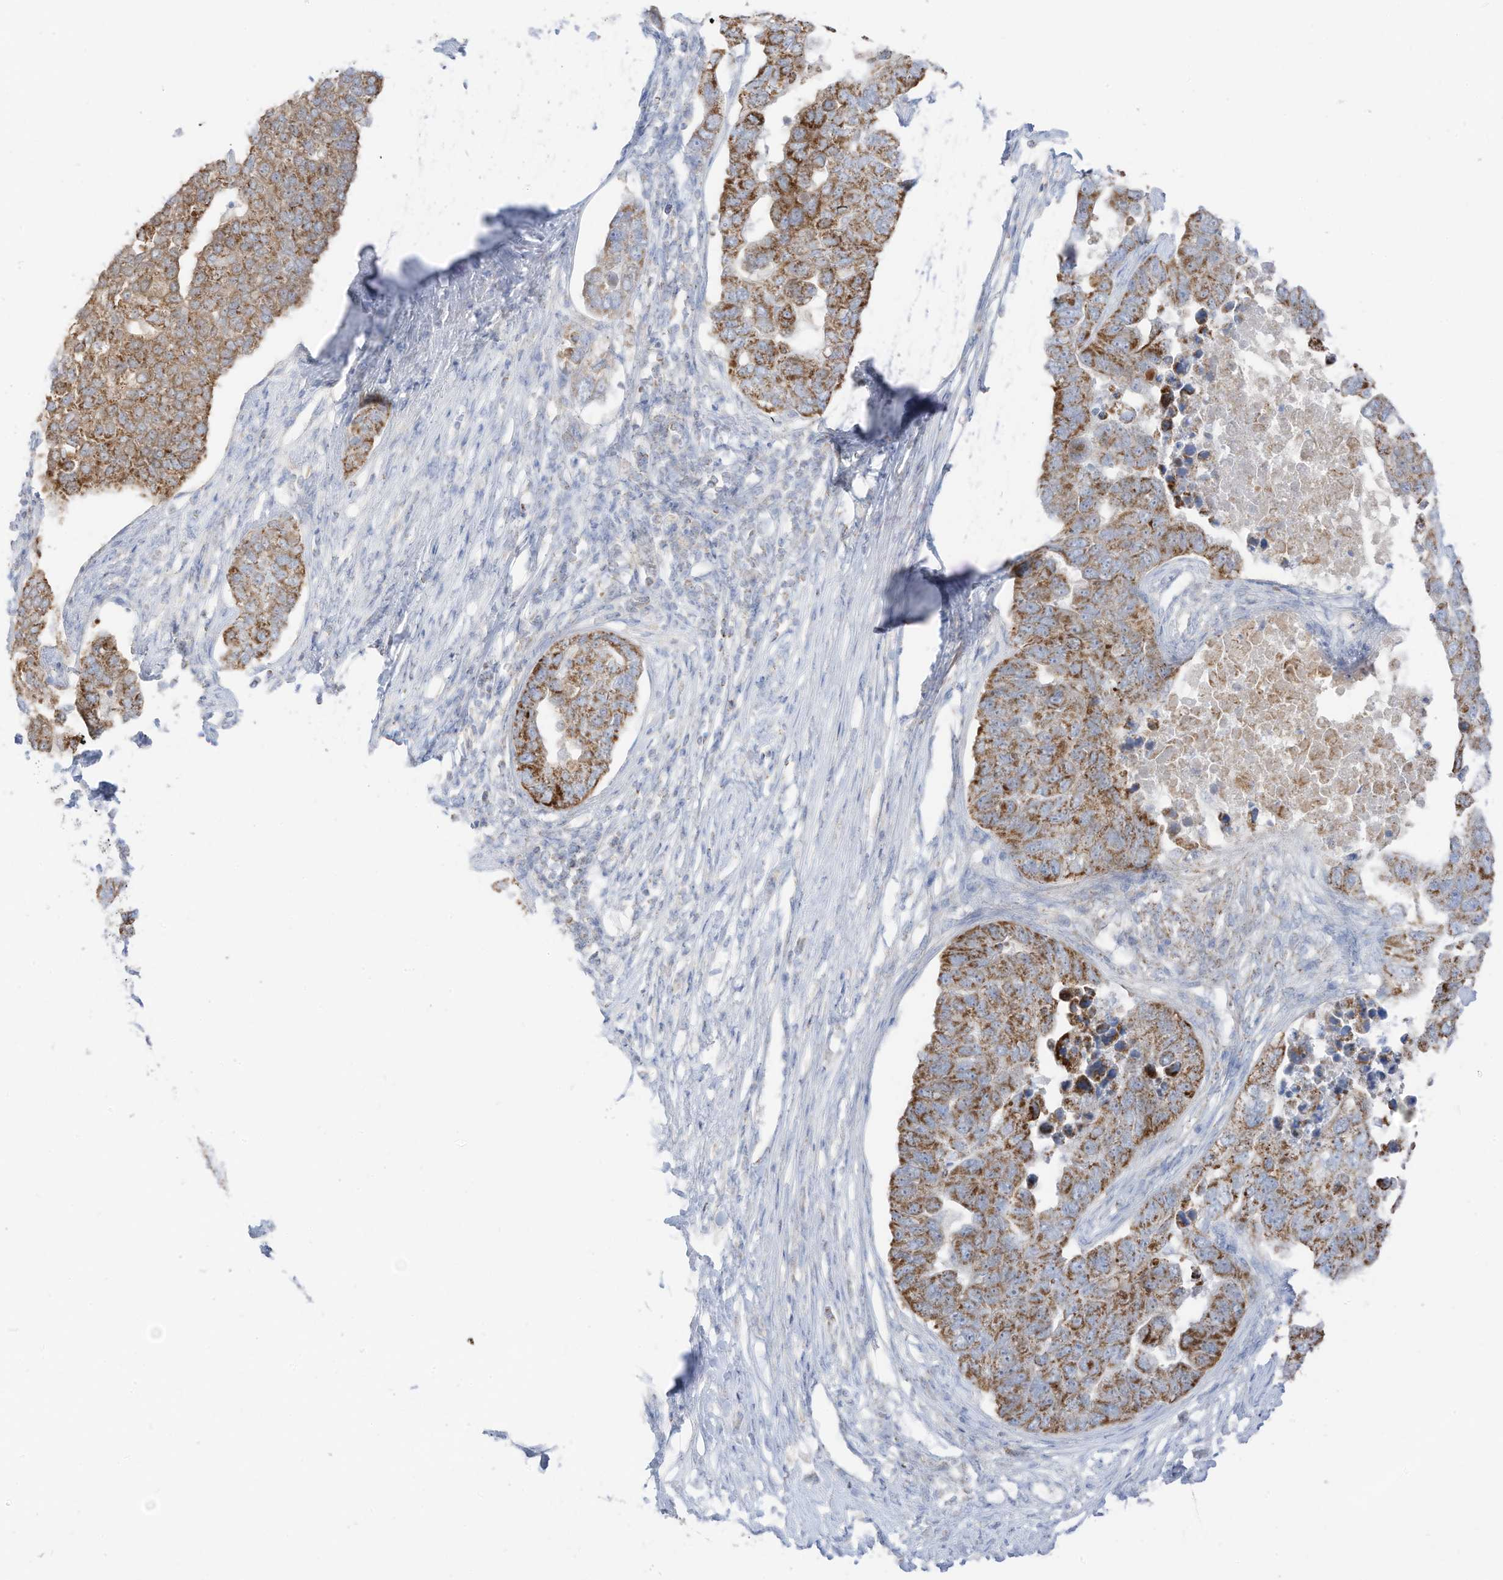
{"staining": {"intensity": "moderate", "quantity": ">75%", "location": "cytoplasmic/membranous"}, "tissue": "pancreatic cancer", "cell_type": "Tumor cells", "image_type": "cancer", "snomed": [{"axis": "morphology", "description": "Adenocarcinoma, NOS"}, {"axis": "topography", "description": "Pancreas"}], "caption": "High-power microscopy captured an immunohistochemistry micrograph of pancreatic cancer, revealing moderate cytoplasmic/membranous expression in about >75% of tumor cells.", "gene": "ETHE1", "patient": {"sex": "female", "age": 61}}